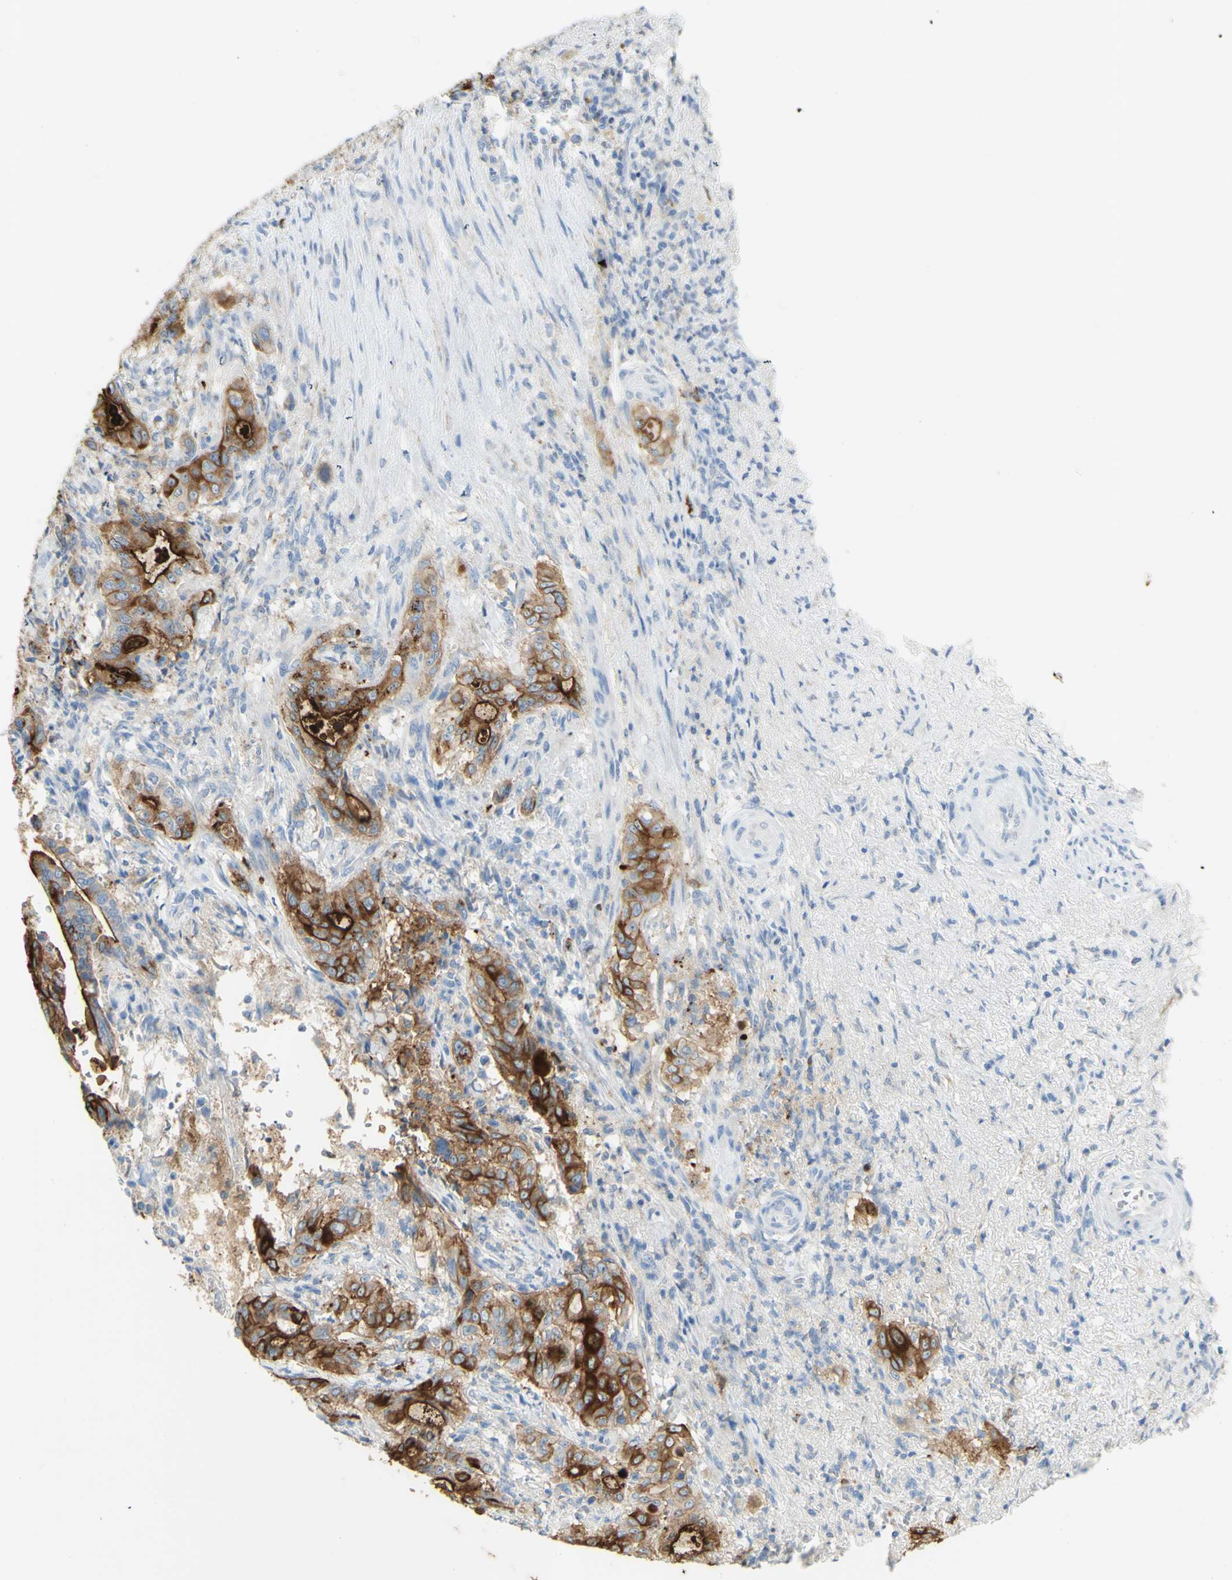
{"staining": {"intensity": "strong", "quantity": "25%-75%", "location": "cytoplasmic/membranous"}, "tissue": "liver cancer", "cell_type": "Tumor cells", "image_type": "cancer", "snomed": [{"axis": "morphology", "description": "Cholangiocarcinoma"}, {"axis": "topography", "description": "Liver"}], "caption": "A high-resolution histopathology image shows IHC staining of liver cancer, which demonstrates strong cytoplasmic/membranous positivity in about 25%-75% of tumor cells. Nuclei are stained in blue.", "gene": "TSPAN1", "patient": {"sex": "female", "age": 67}}